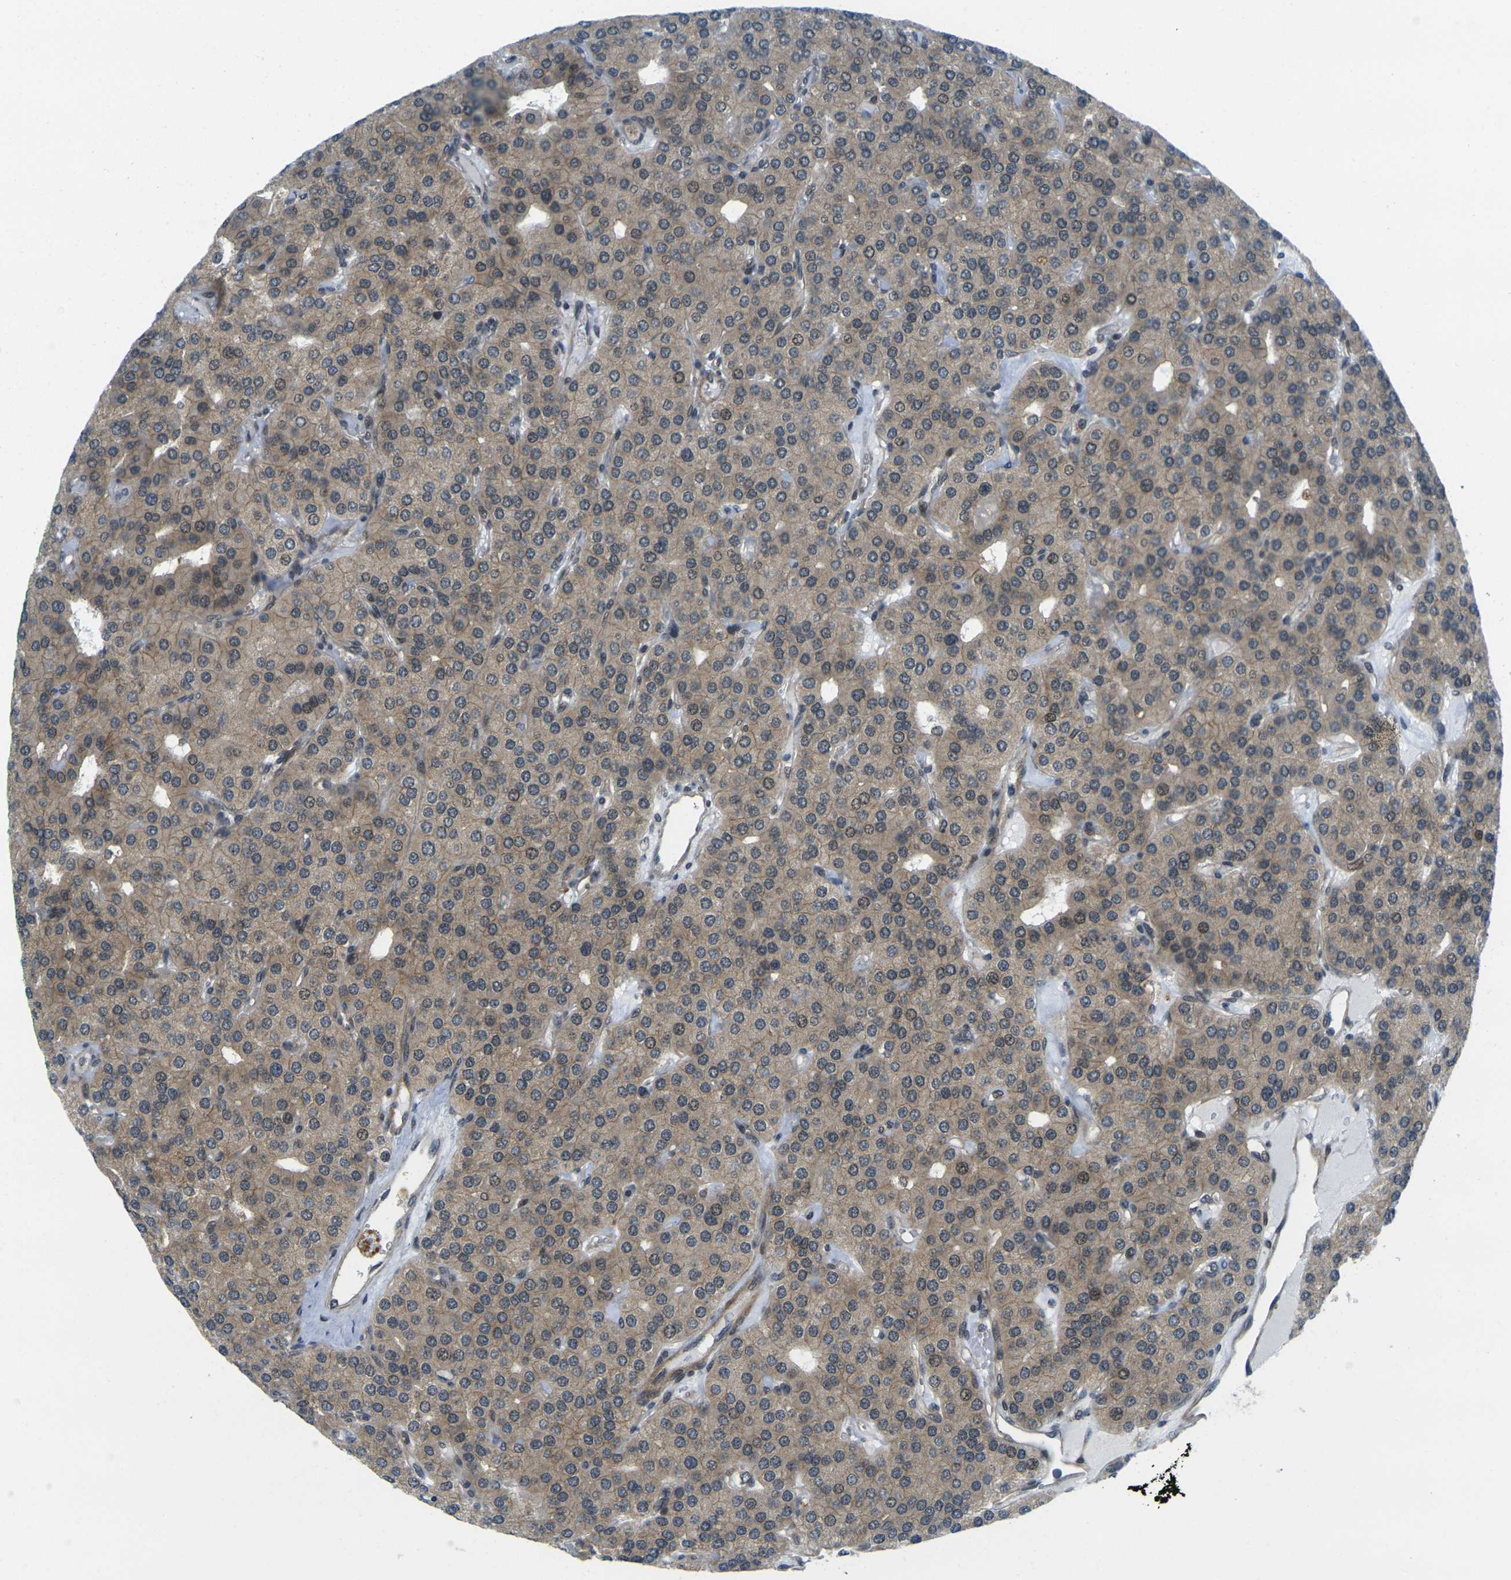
{"staining": {"intensity": "moderate", "quantity": ">75%", "location": "cytoplasmic/membranous"}, "tissue": "parathyroid gland", "cell_type": "Glandular cells", "image_type": "normal", "snomed": [{"axis": "morphology", "description": "Normal tissue, NOS"}, {"axis": "morphology", "description": "Adenoma, NOS"}, {"axis": "topography", "description": "Parathyroid gland"}], "caption": "Benign parathyroid gland displays moderate cytoplasmic/membranous staining in approximately >75% of glandular cells, visualized by immunohistochemistry.", "gene": "KCTD10", "patient": {"sex": "female", "age": 86}}